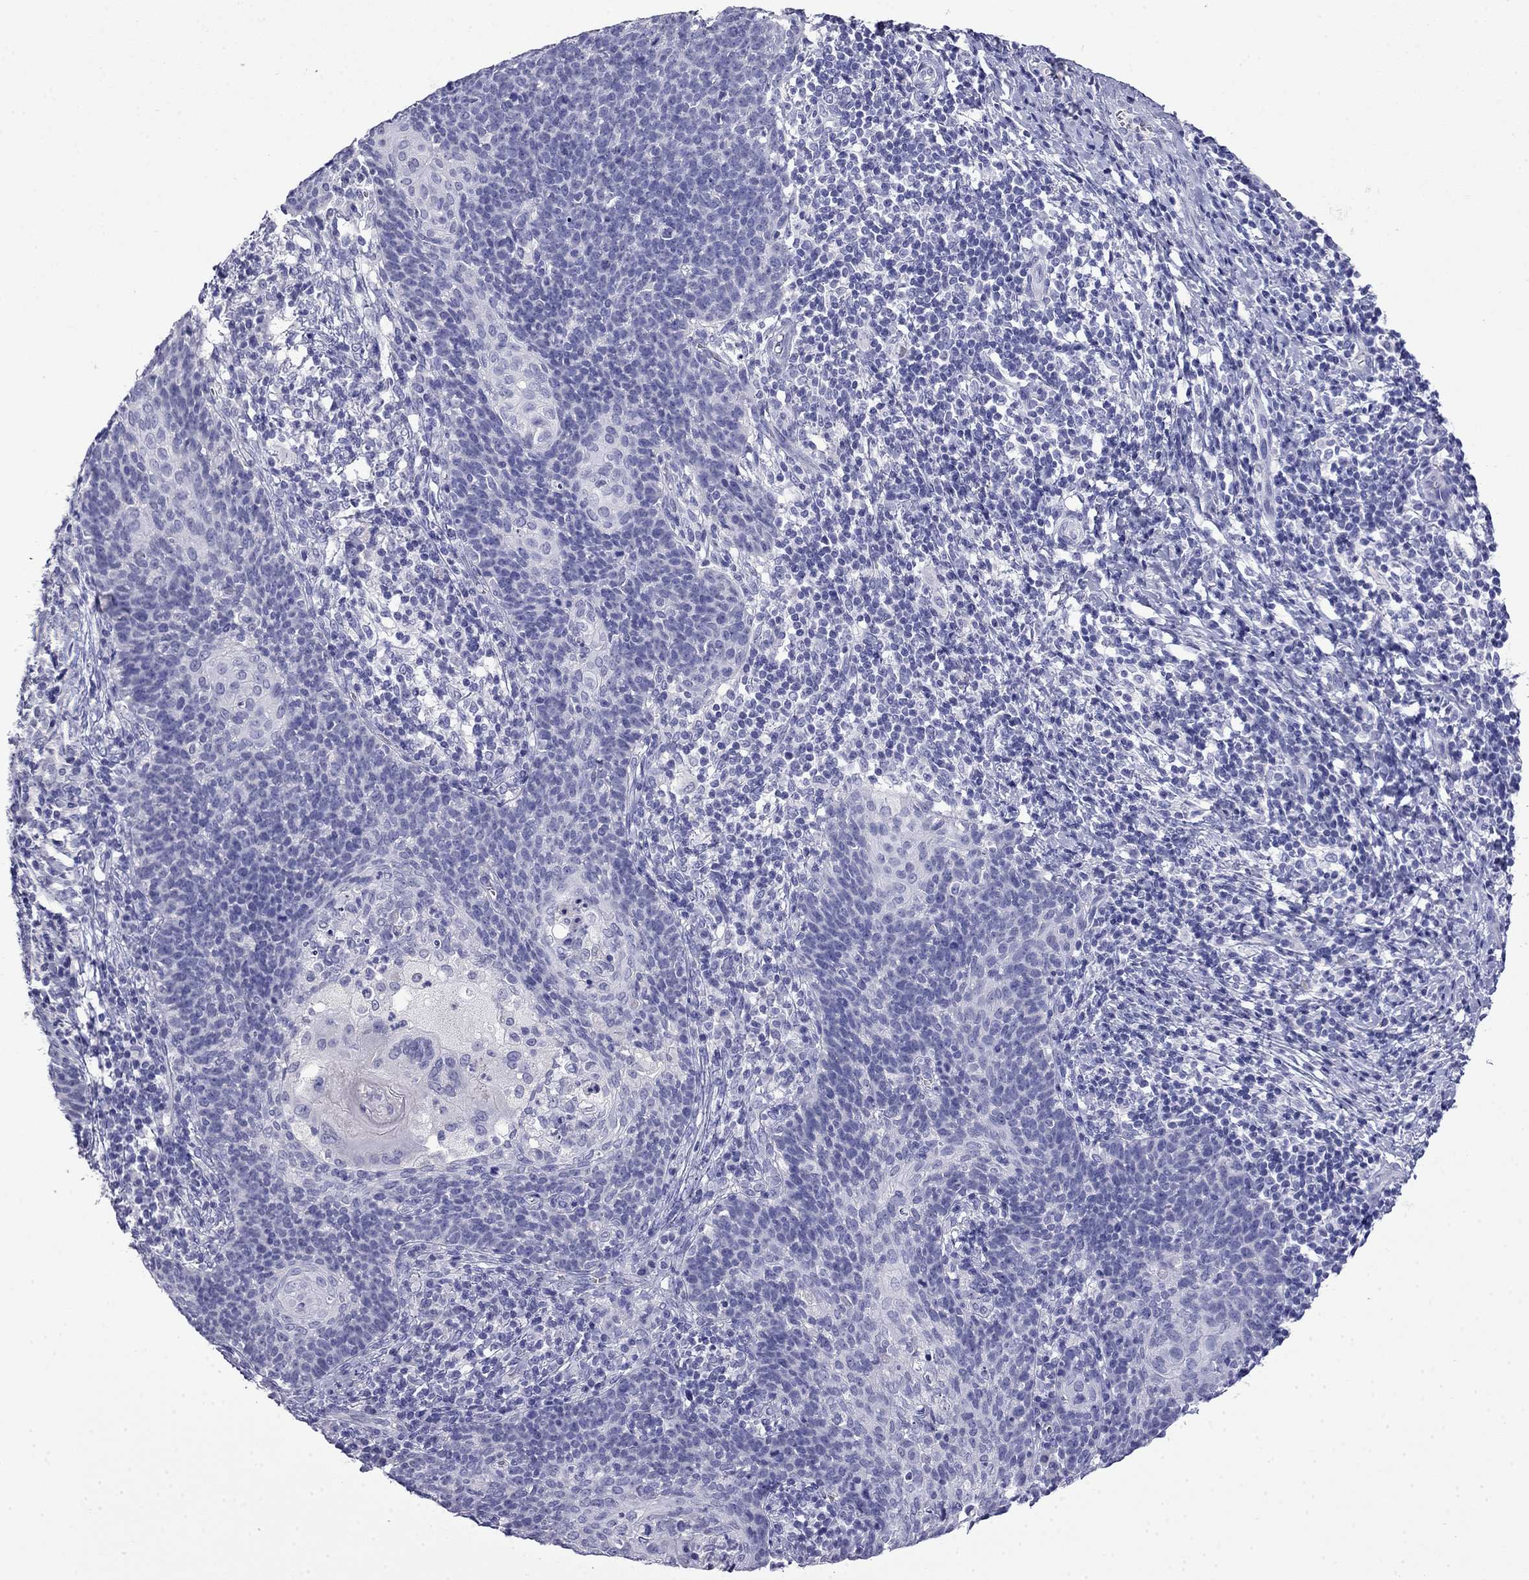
{"staining": {"intensity": "negative", "quantity": "none", "location": "none"}, "tissue": "cervical cancer", "cell_type": "Tumor cells", "image_type": "cancer", "snomed": [{"axis": "morphology", "description": "Squamous cell carcinoma, NOS"}, {"axis": "topography", "description": "Cervix"}], "caption": "IHC micrograph of squamous cell carcinoma (cervical) stained for a protein (brown), which reveals no expression in tumor cells. The staining is performed using DAB (3,3'-diaminobenzidine) brown chromogen with nuclei counter-stained in using hematoxylin.", "gene": "MYO15A", "patient": {"sex": "female", "age": 39}}